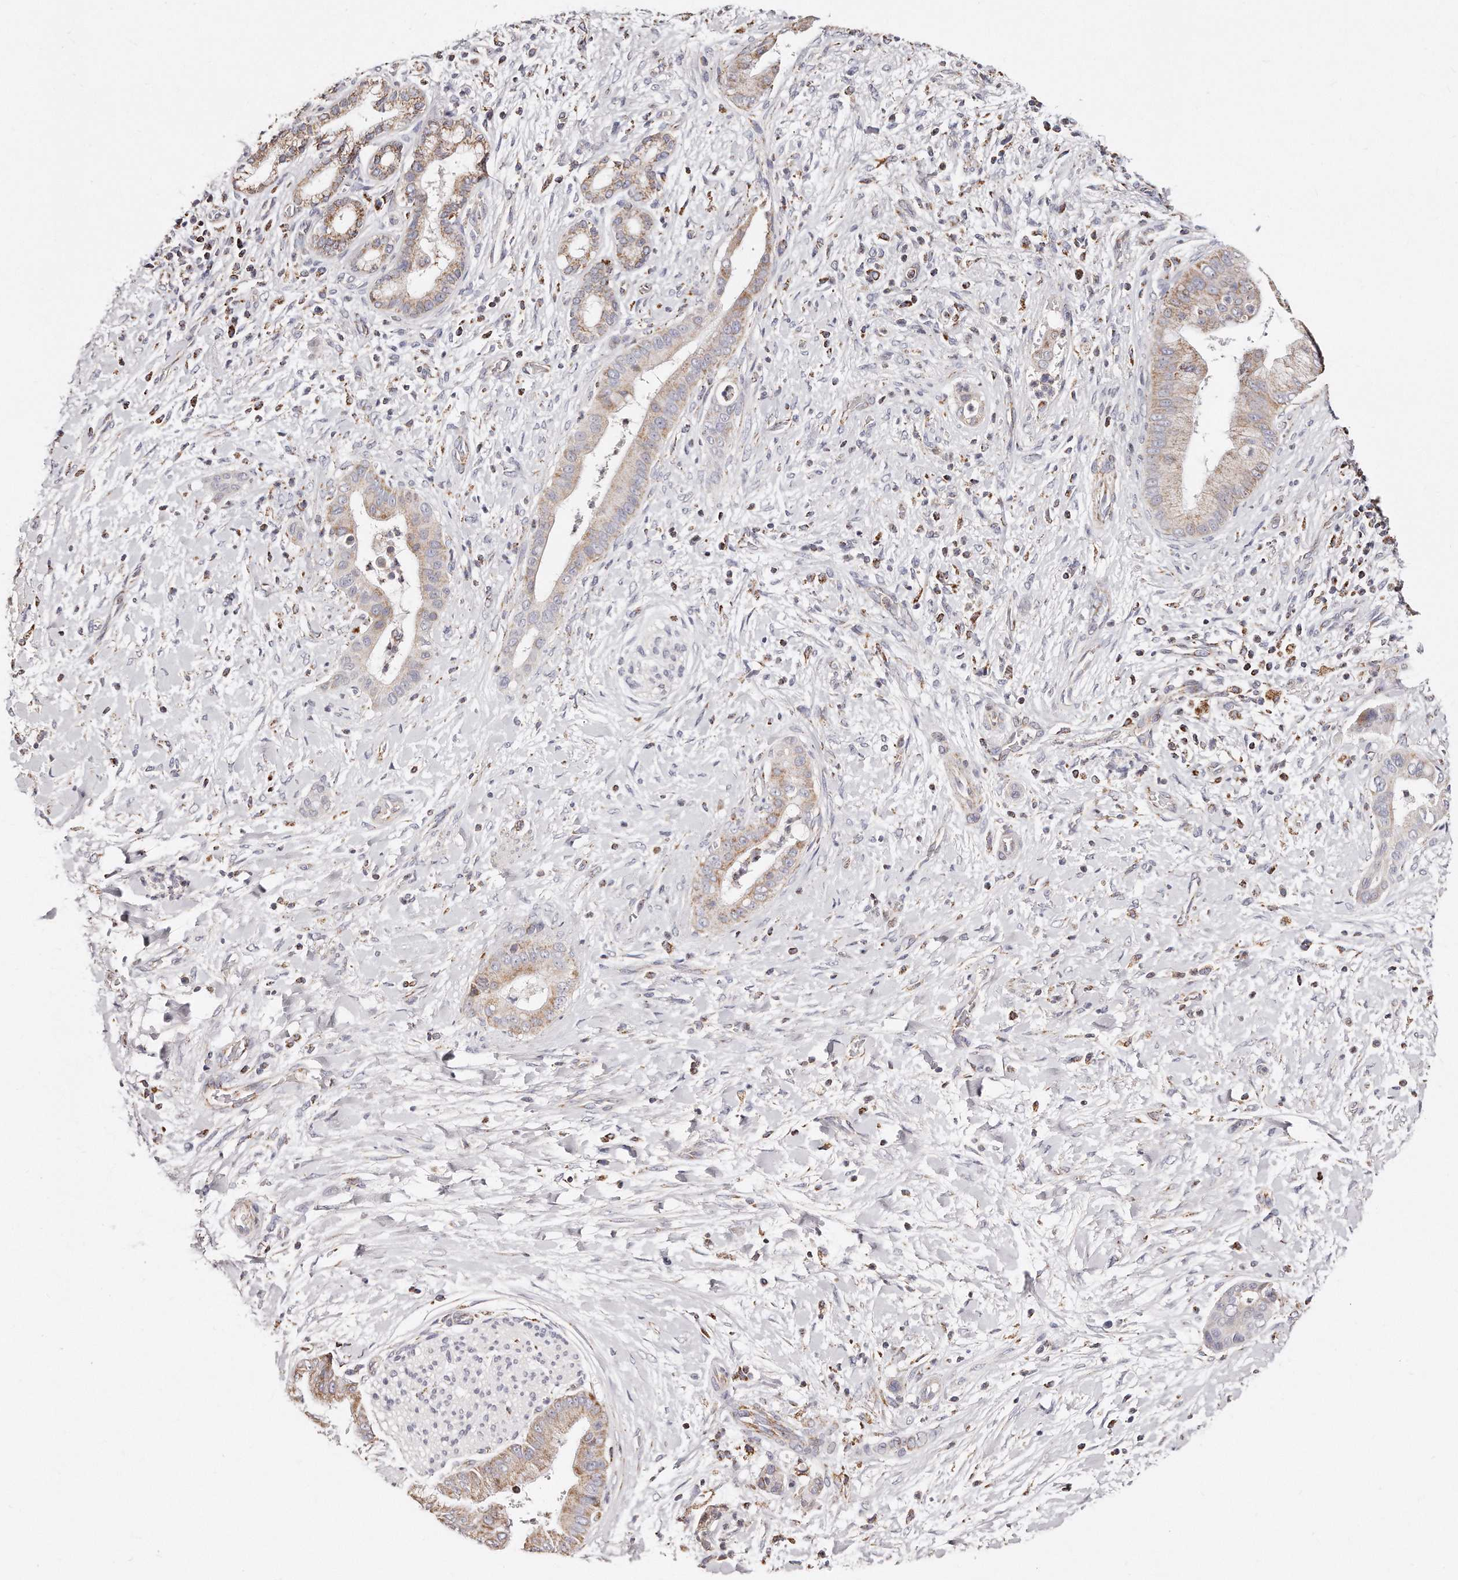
{"staining": {"intensity": "moderate", "quantity": ">75%", "location": "cytoplasmic/membranous"}, "tissue": "liver cancer", "cell_type": "Tumor cells", "image_type": "cancer", "snomed": [{"axis": "morphology", "description": "Cholangiocarcinoma"}, {"axis": "topography", "description": "Liver"}], "caption": "DAB immunohistochemical staining of human liver cancer displays moderate cytoplasmic/membranous protein expression in about >75% of tumor cells. The staining was performed using DAB to visualize the protein expression in brown, while the nuclei were stained in blue with hematoxylin (Magnification: 20x).", "gene": "RTKN", "patient": {"sex": "female", "age": 54}}